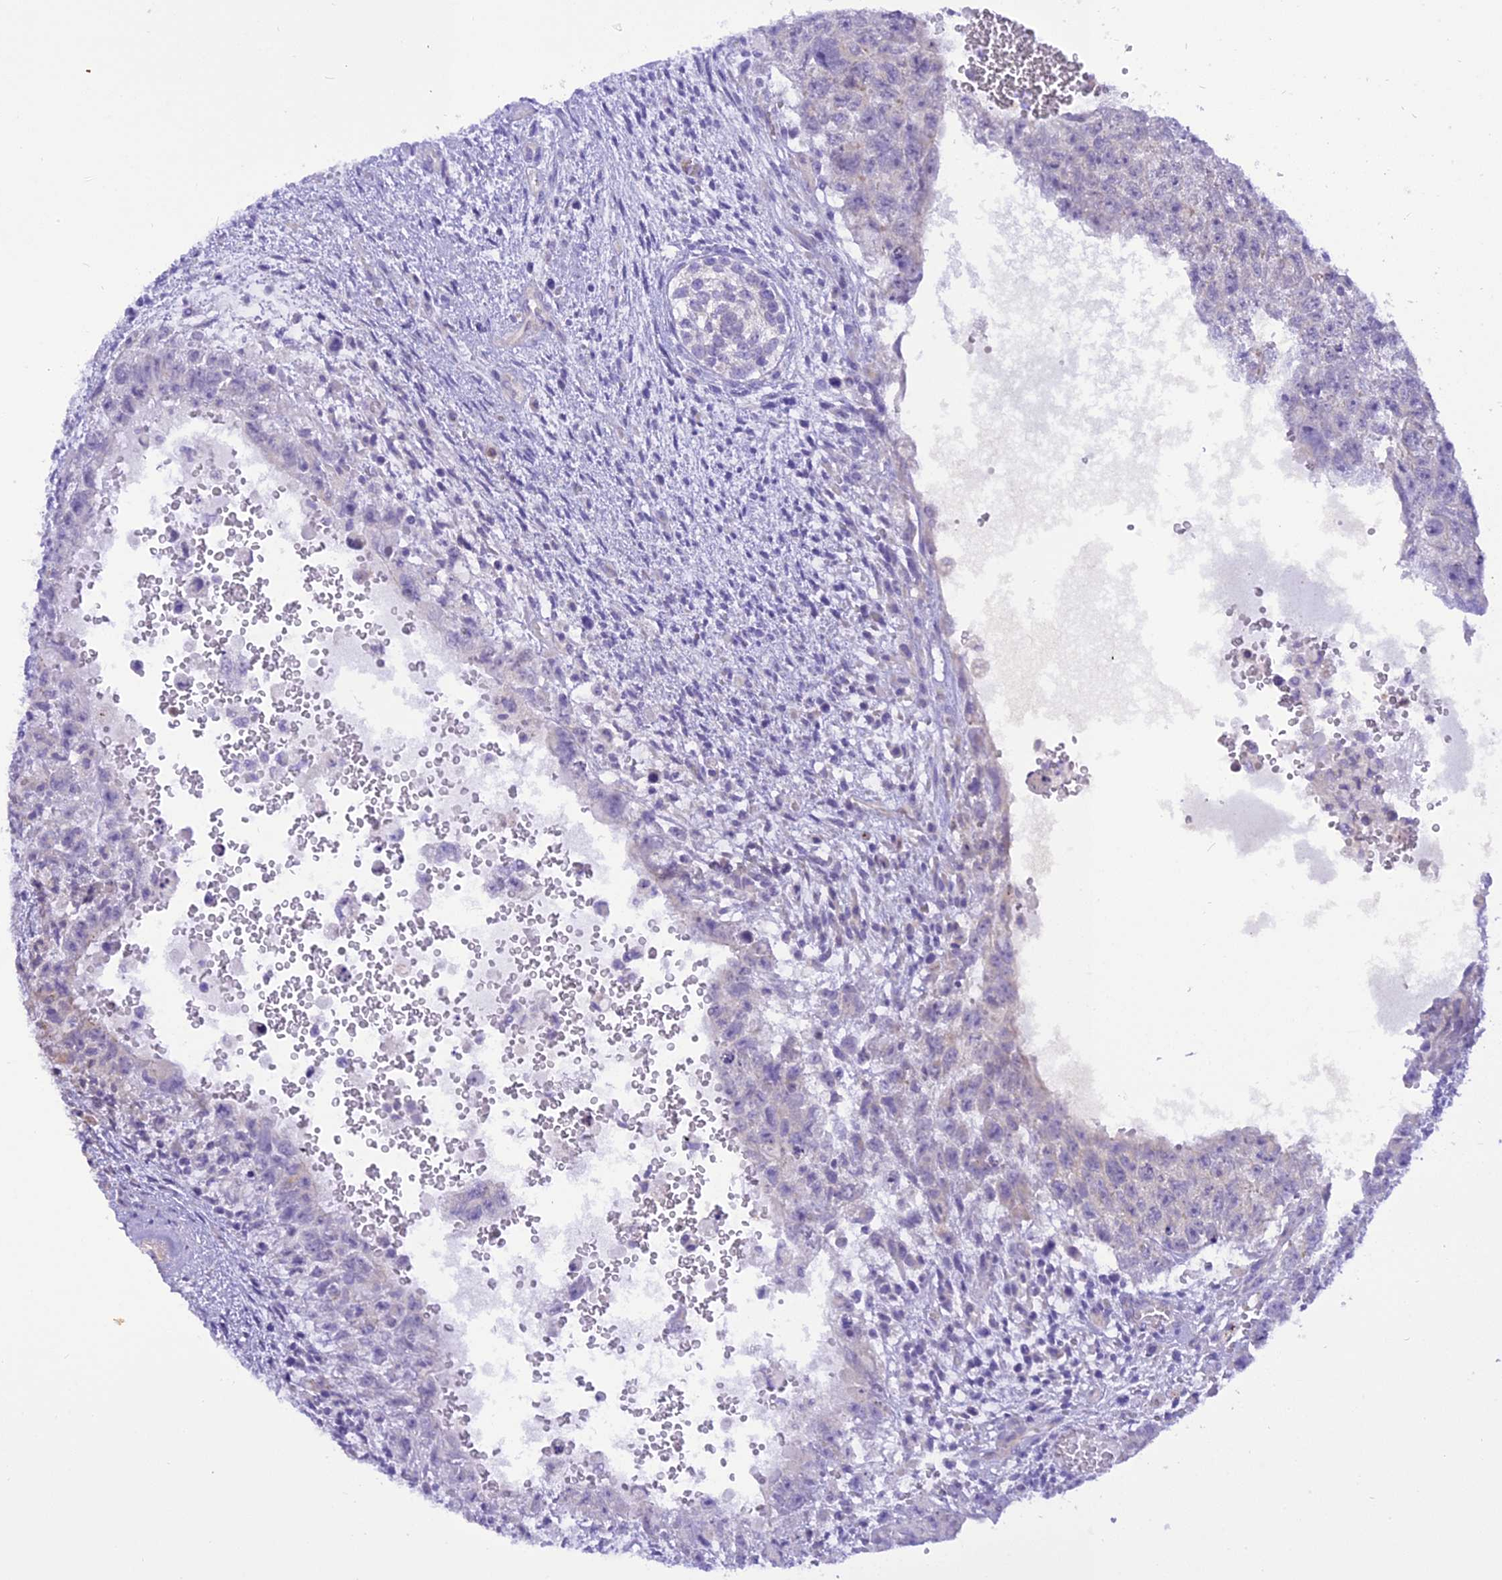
{"staining": {"intensity": "negative", "quantity": "none", "location": "none"}, "tissue": "testis cancer", "cell_type": "Tumor cells", "image_type": "cancer", "snomed": [{"axis": "morphology", "description": "Carcinoma, Embryonal, NOS"}, {"axis": "topography", "description": "Testis"}], "caption": "Protein analysis of embryonal carcinoma (testis) shows no significant staining in tumor cells. (DAB (3,3'-diaminobenzidine) immunohistochemistry visualized using brightfield microscopy, high magnification).", "gene": "TRIM3", "patient": {"sex": "male", "age": 26}}